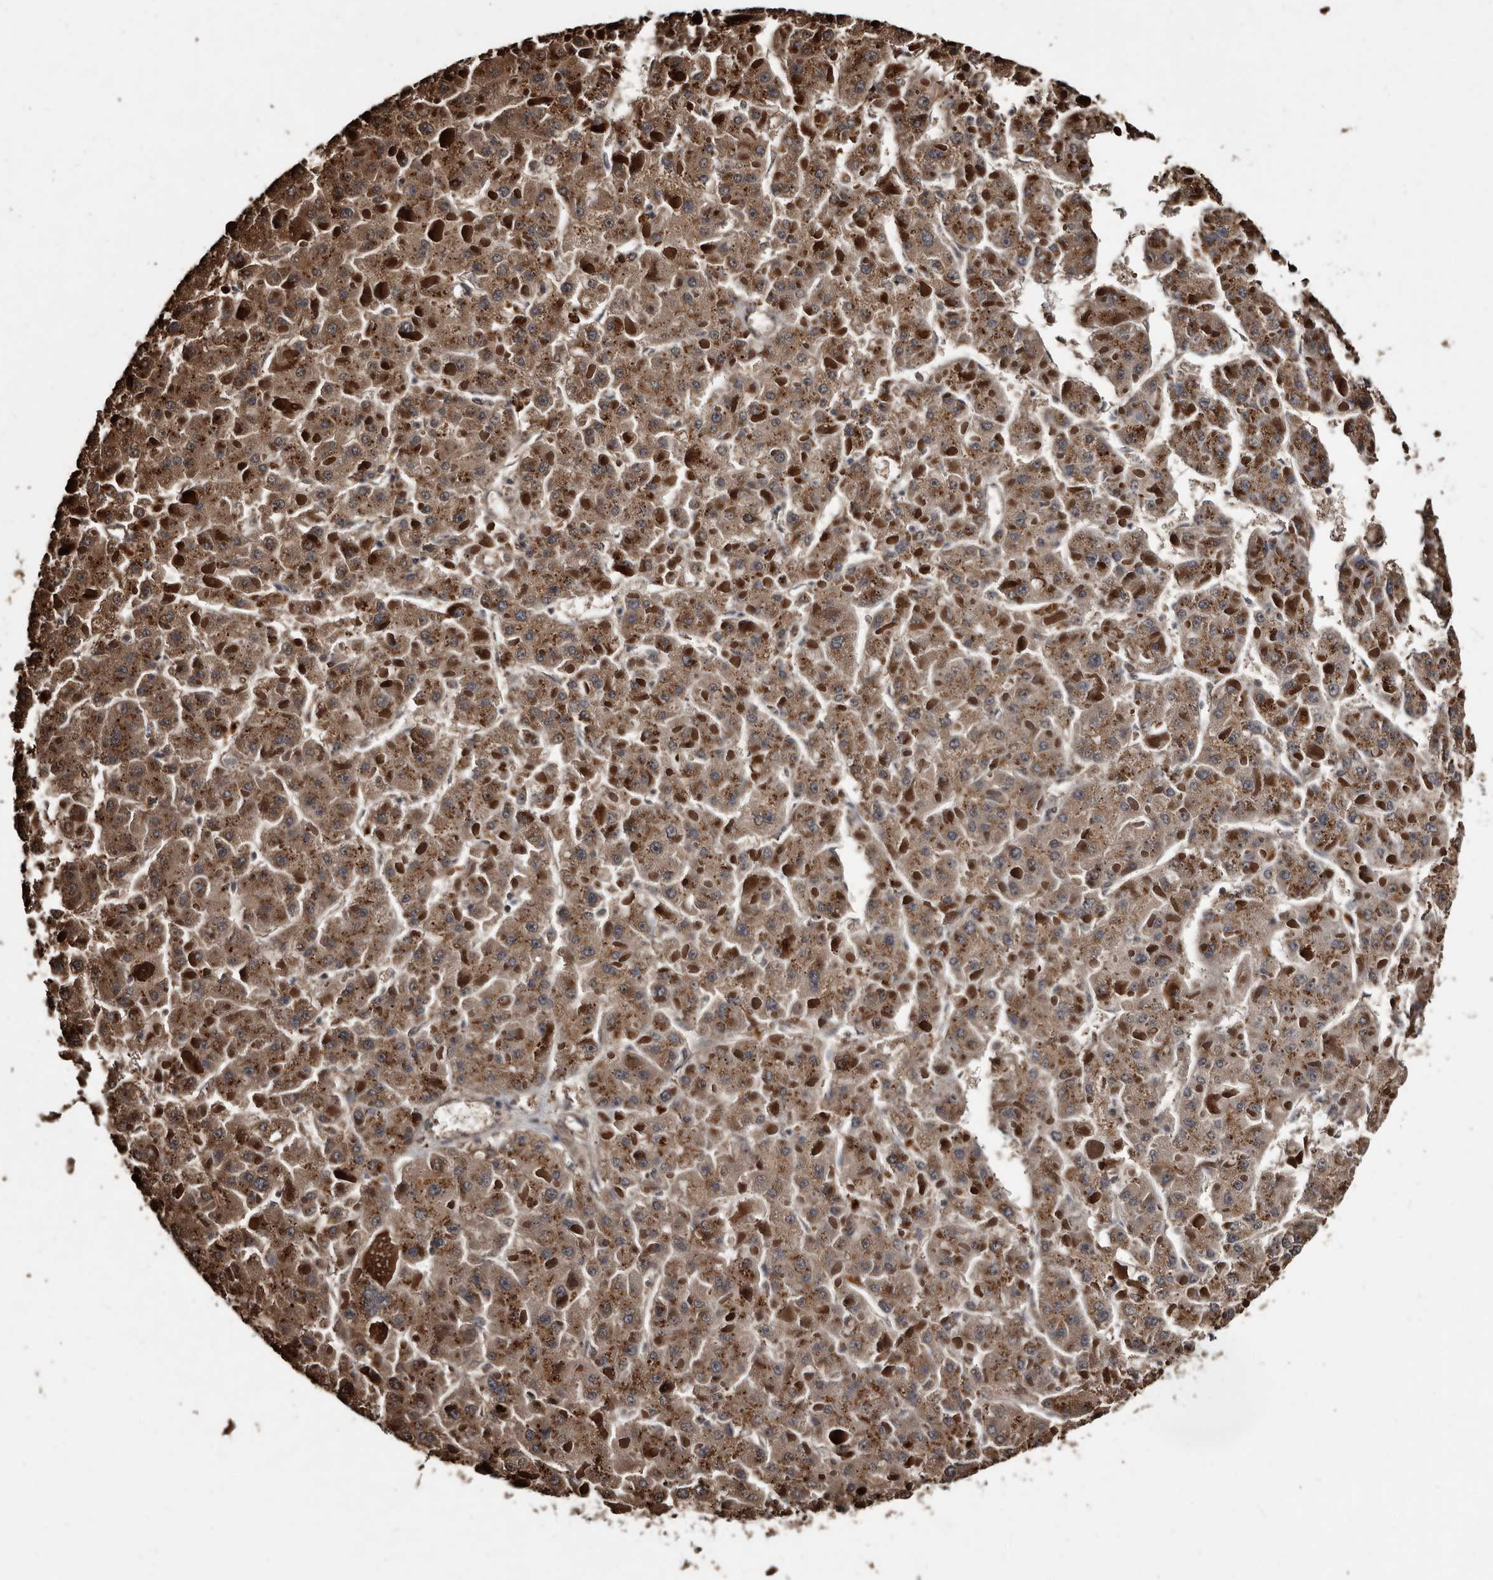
{"staining": {"intensity": "moderate", "quantity": ">75%", "location": "cytoplasmic/membranous"}, "tissue": "liver cancer", "cell_type": "Tumor cells", "image_type": "cancer", "snomed": [{"axis": "morphology", "description": "Carcinoma, Hepatocellular, NOS"}, {"axis": "topography", "description": "Liver"}], "caption": "Liver cancer (hepatocellular carcinoma) was stained to show a protein in brown. There is medium levels of moderate cytoplasmic/membranous expression in approximately >75% of tumor cells.", "gene": "CTSA", "patient": {"sex": "female", "age": 73}}